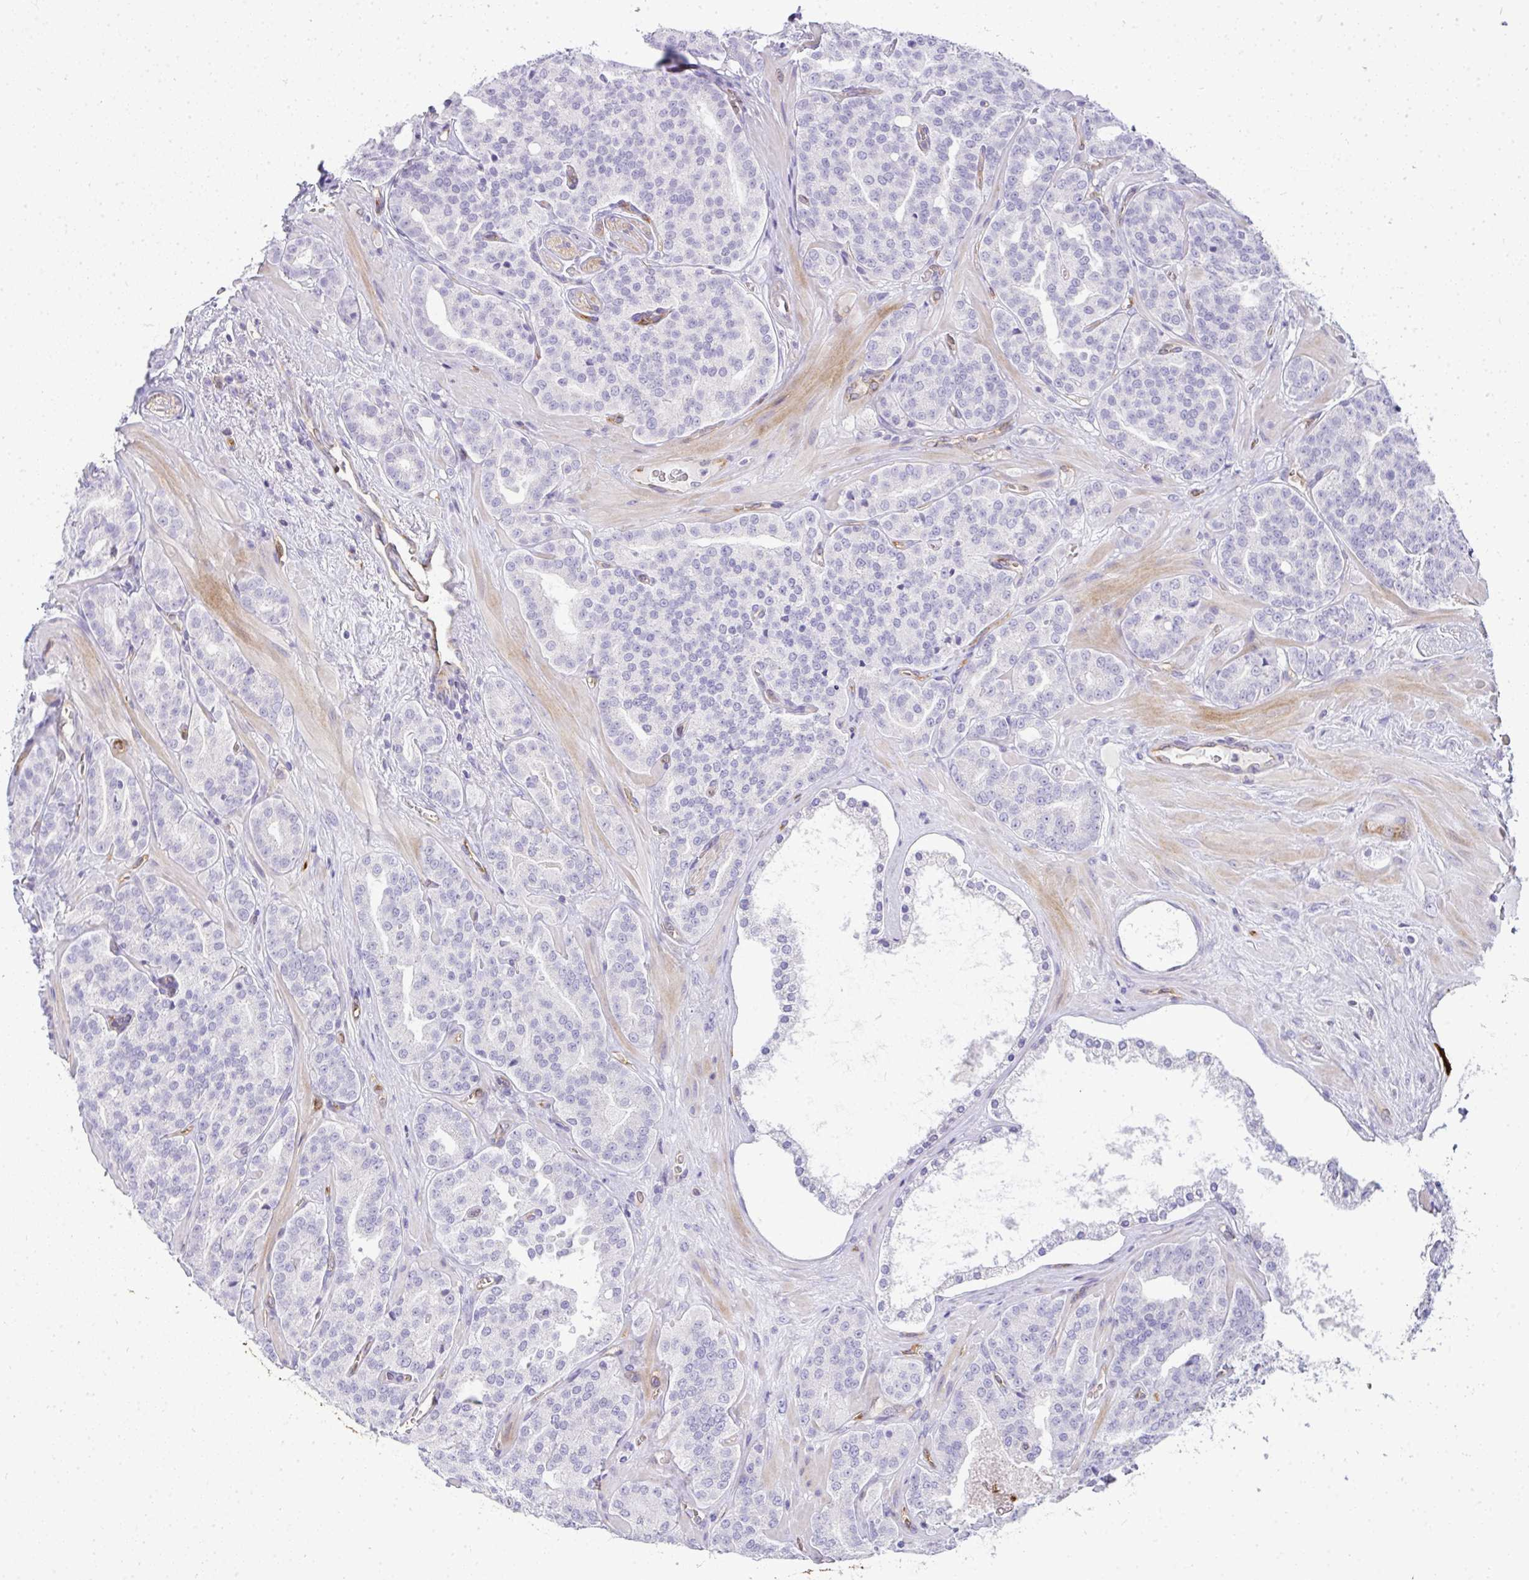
{"staining": {"intensity": "negative", "quantity": "none", "location": "none"}, "tissue": "prostate cancer", "cell_type": "Tumor cells", "image_type": "cancer", "snomed": [{"axis": "morphology", "description": "Adenocarcinoma, High grade"}, {"axis": "topography", "description": "Prostate"}], "caption": "A high-resolution photomicrograph shows immunohistochemistry (IHC) staining of adenocarcinoma (high-grade) (prostate), which demonstrates no significant staining in tumor cells.", "gene": "LIPE", "patient": {"sex": "male", "age": 66}}